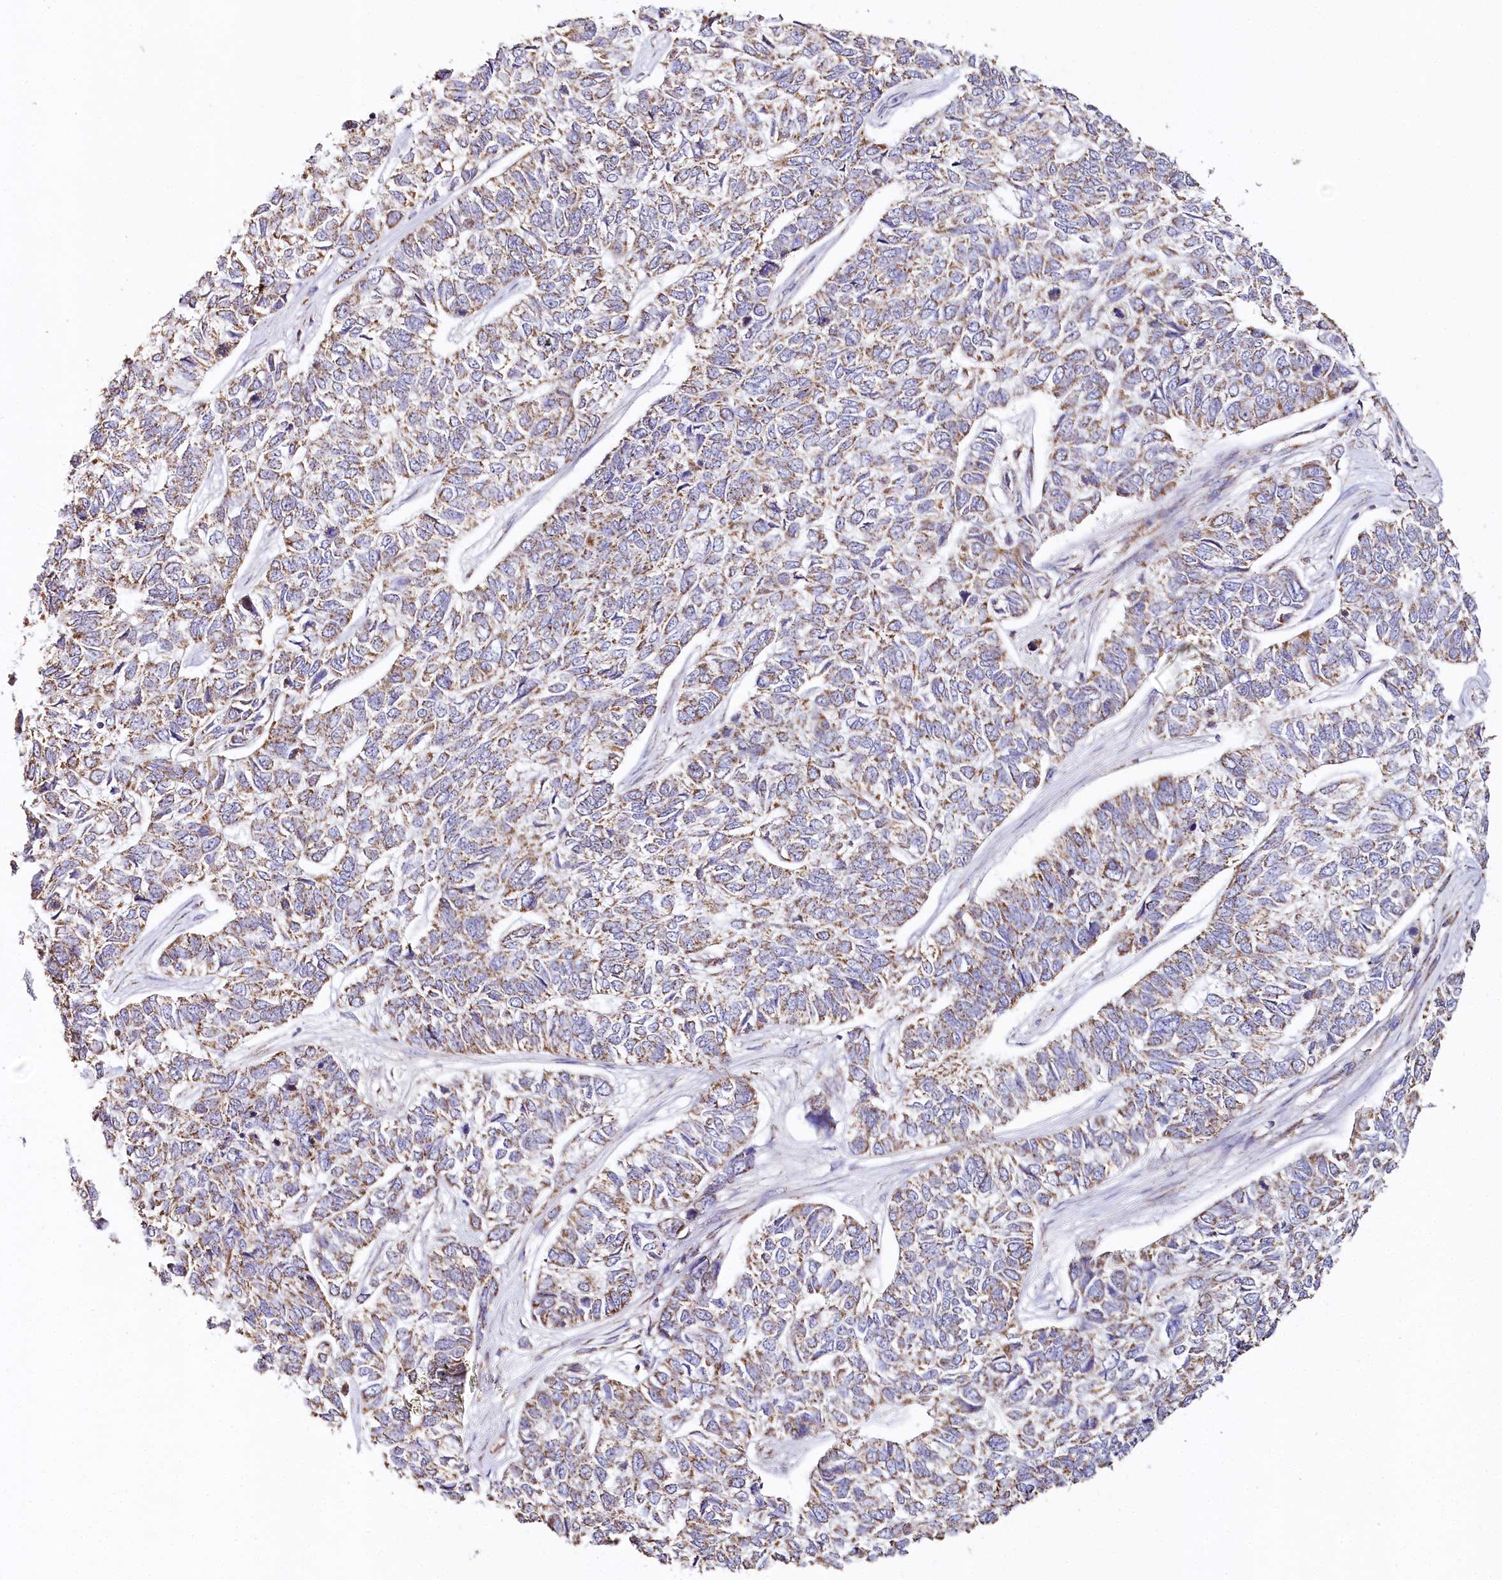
{"staining": {"intensity": "weak", "quantity": "25%-75%", "location": "cytoplasmic/membranous"}, "tissue": "skin cancer", "cell_type": "Tumor cells", "image_type": "cancer", "snomed": [{"axis": "morphology", "description": "Basal cell carcinoma"}, {"axis": "topography", "description": "Skin"}], "caption": "A photomicrograph showing weak cytoplasmic/membranous staining in about 25%-75% of tumor cells in skin basal cell carcinoma, as visualized by brown immunohistochemical staining.", "gene": "MMP25", "patient": {"sex": "female", "age": 65}}